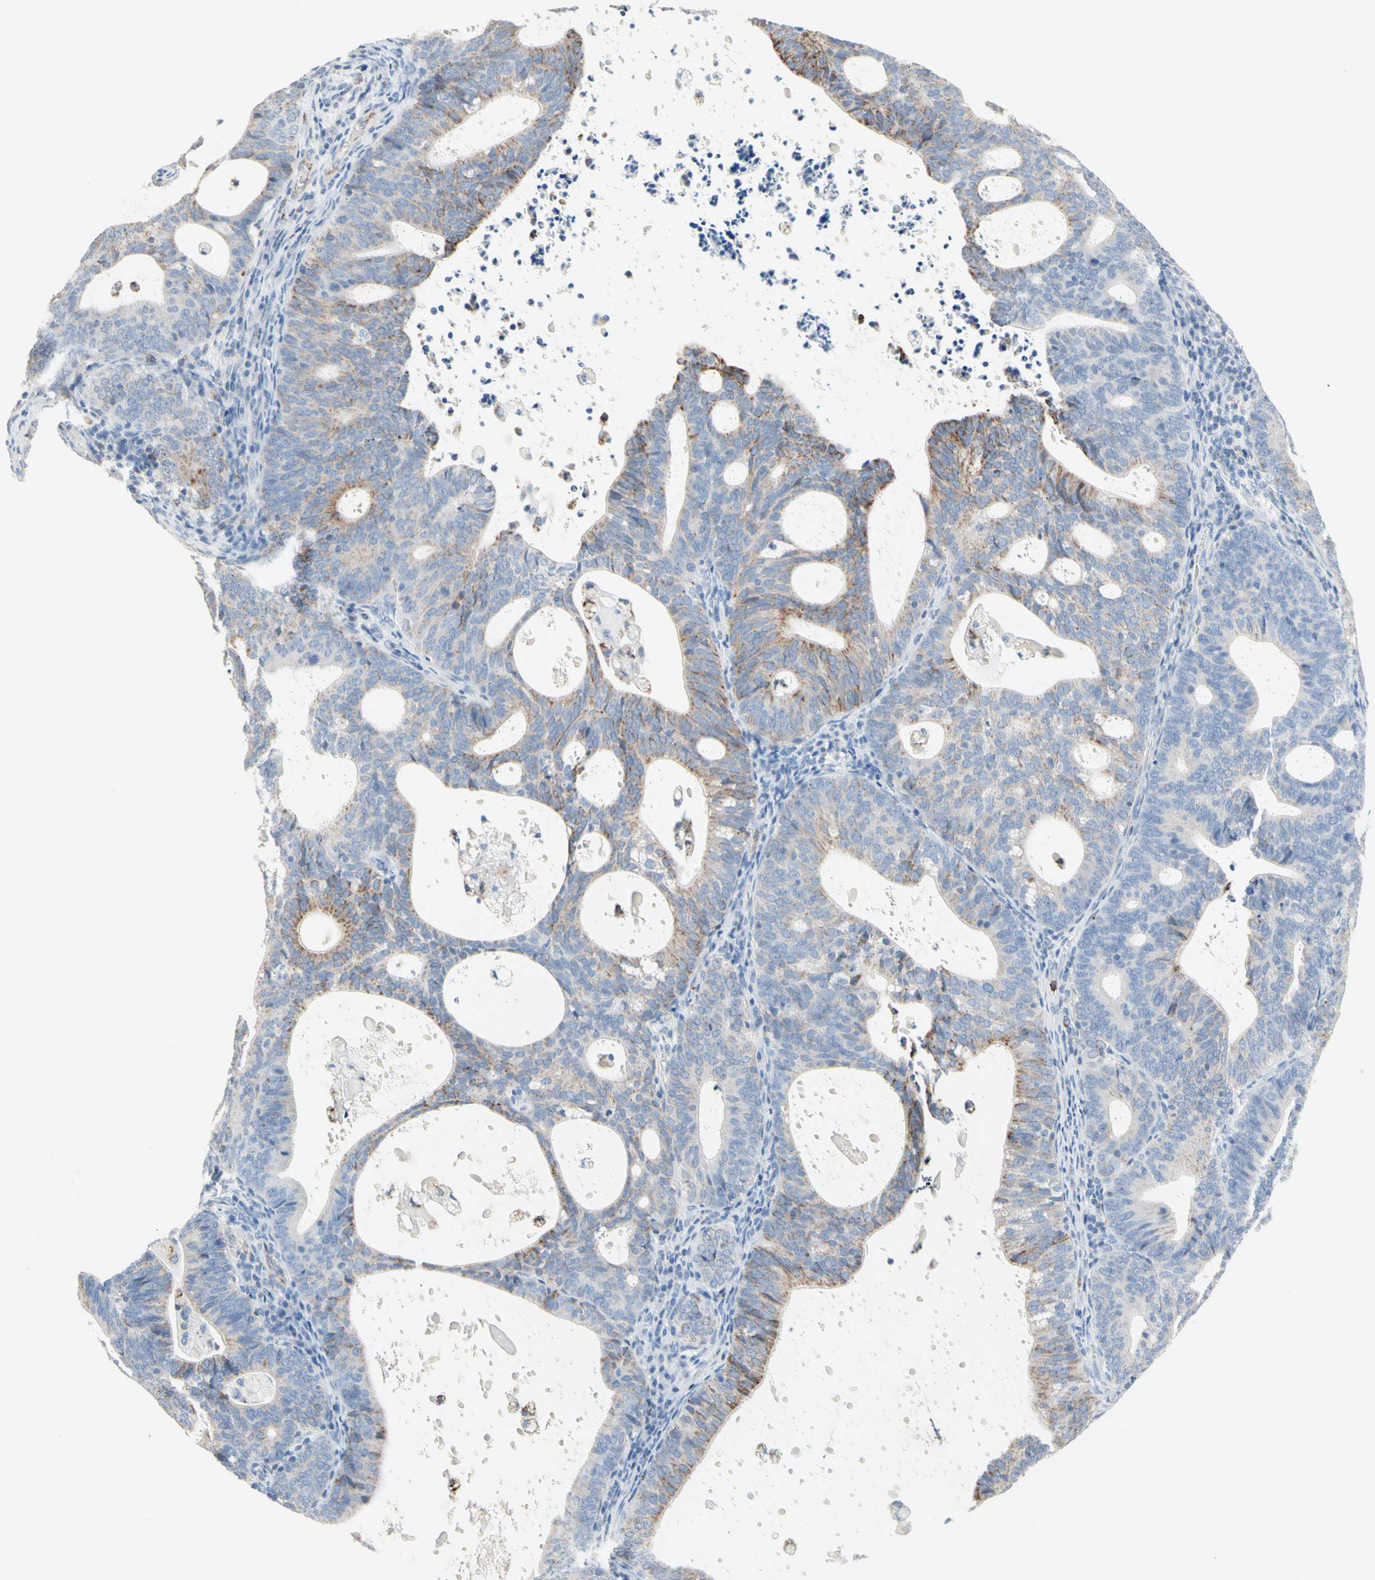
{"staining": {"intensity": "moderate", "quantity": "<25%", "location": "cytoplasmic/membranous"}, "tissue": "endometrial cancer", "cell_type": "Tumor cells", "image_type": "cancer", "snomed": [{"axis": "morphology", "description": "Adenocarcinoma, NOS"}, {"axis": "topography", "description": "Uterus"}], "caption": "Brown immunohistochemical staining in adenocarcinoma (endometrial) demonstrates moderate cytoplasmic/membranous expression in approximately <25% of tumor cells.", "gene": "CYSLTR1", "patient": {"sex": "female", "age": 83}}